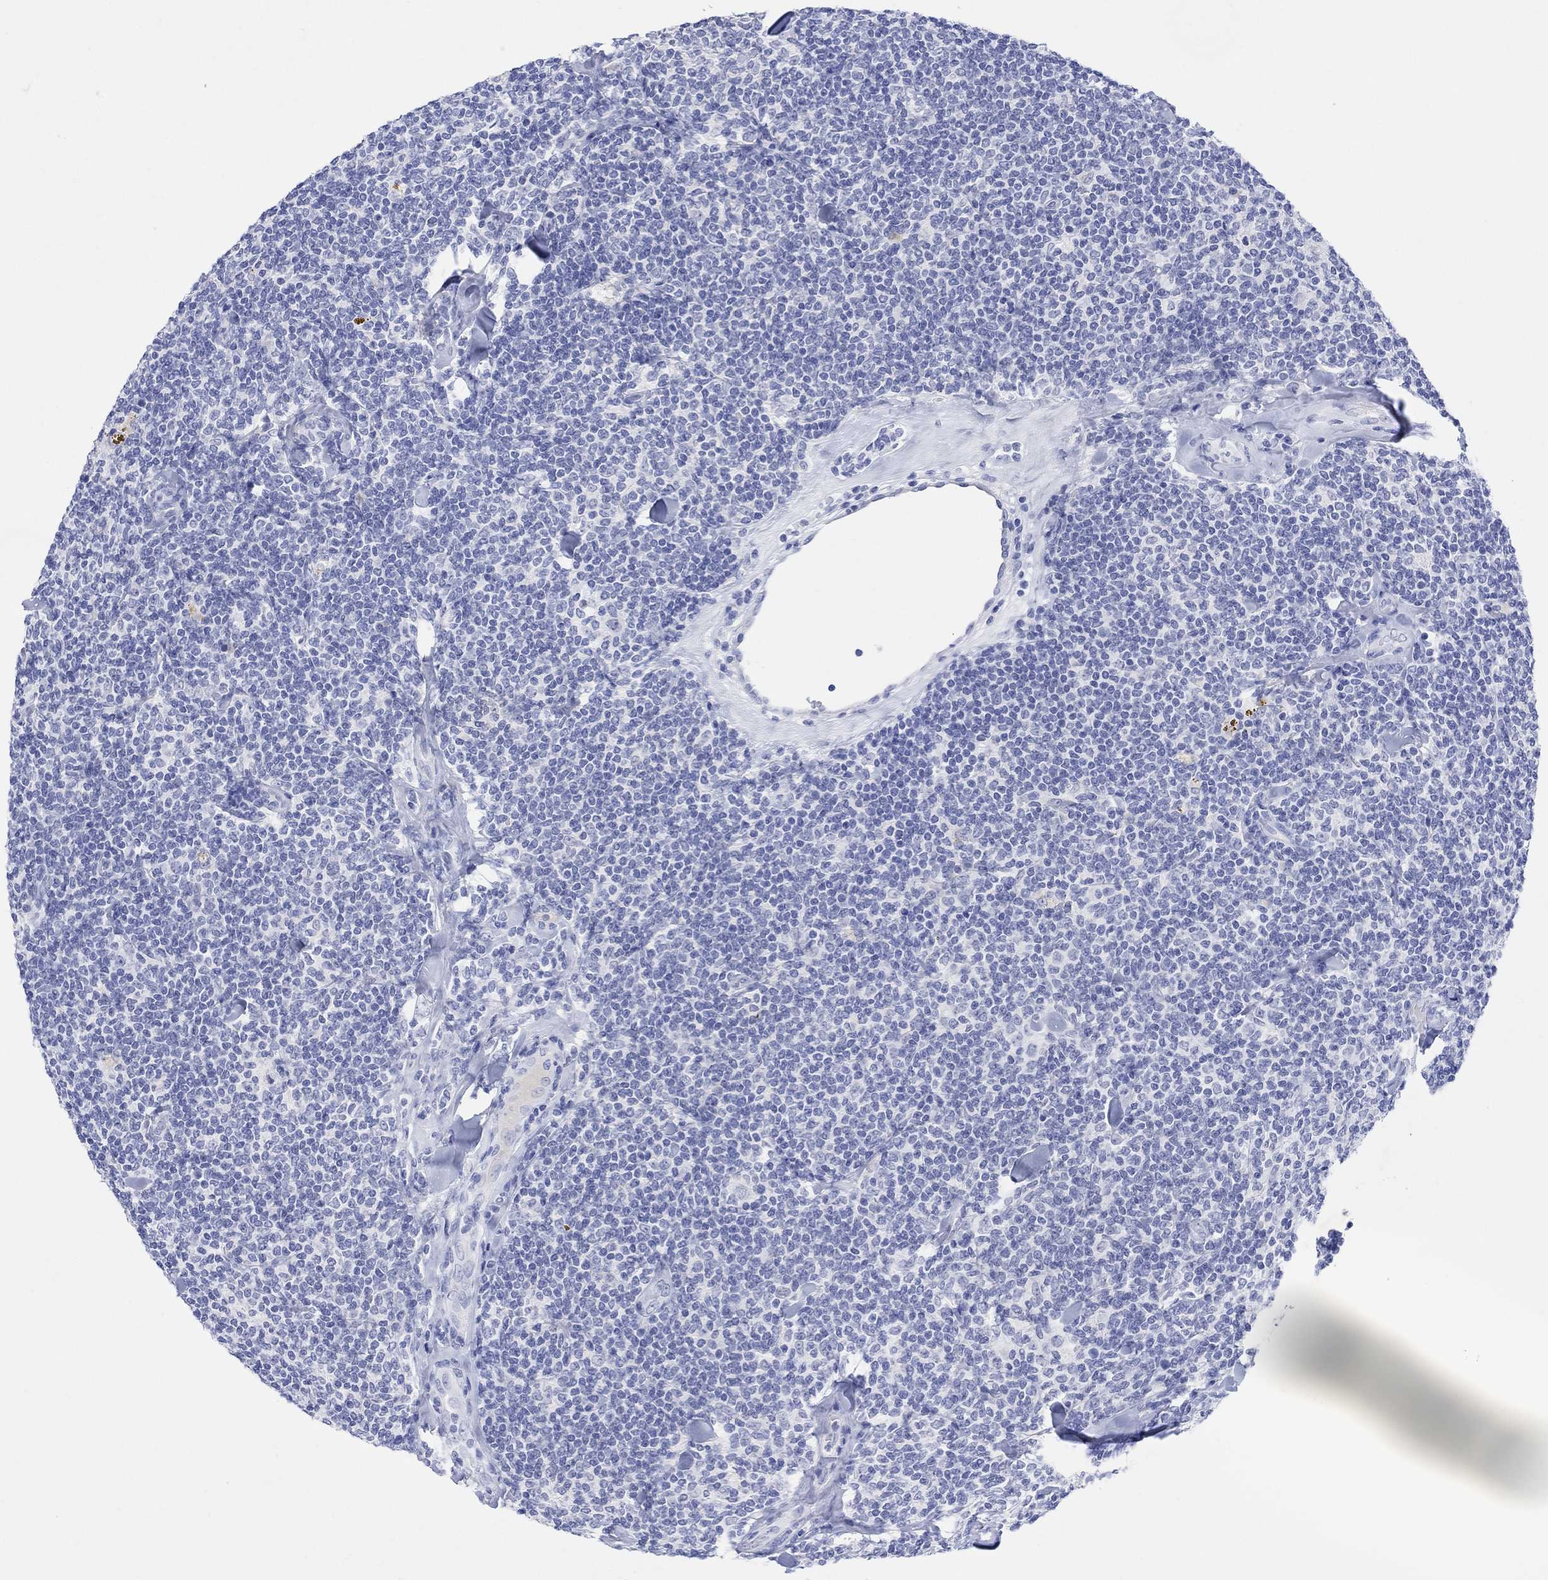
{"staining": {"intensity": "negative", "quantity": "none", "location": "none"}, "tissue": "lymphoma", "cell_type": "Tumor cells", "image_type": "cancer", "snomed": [{"axis": "morphology", "description": "Malignant lymphoma, non-Hodgkin's type, Low grade"}, {"axis": "topography", "description": "Lymph node"}], "caption": "Tumor cells show no significant positivity in lymphoma.", "gene": "TYR", "patient": {"sex": "female", "age": 56}}